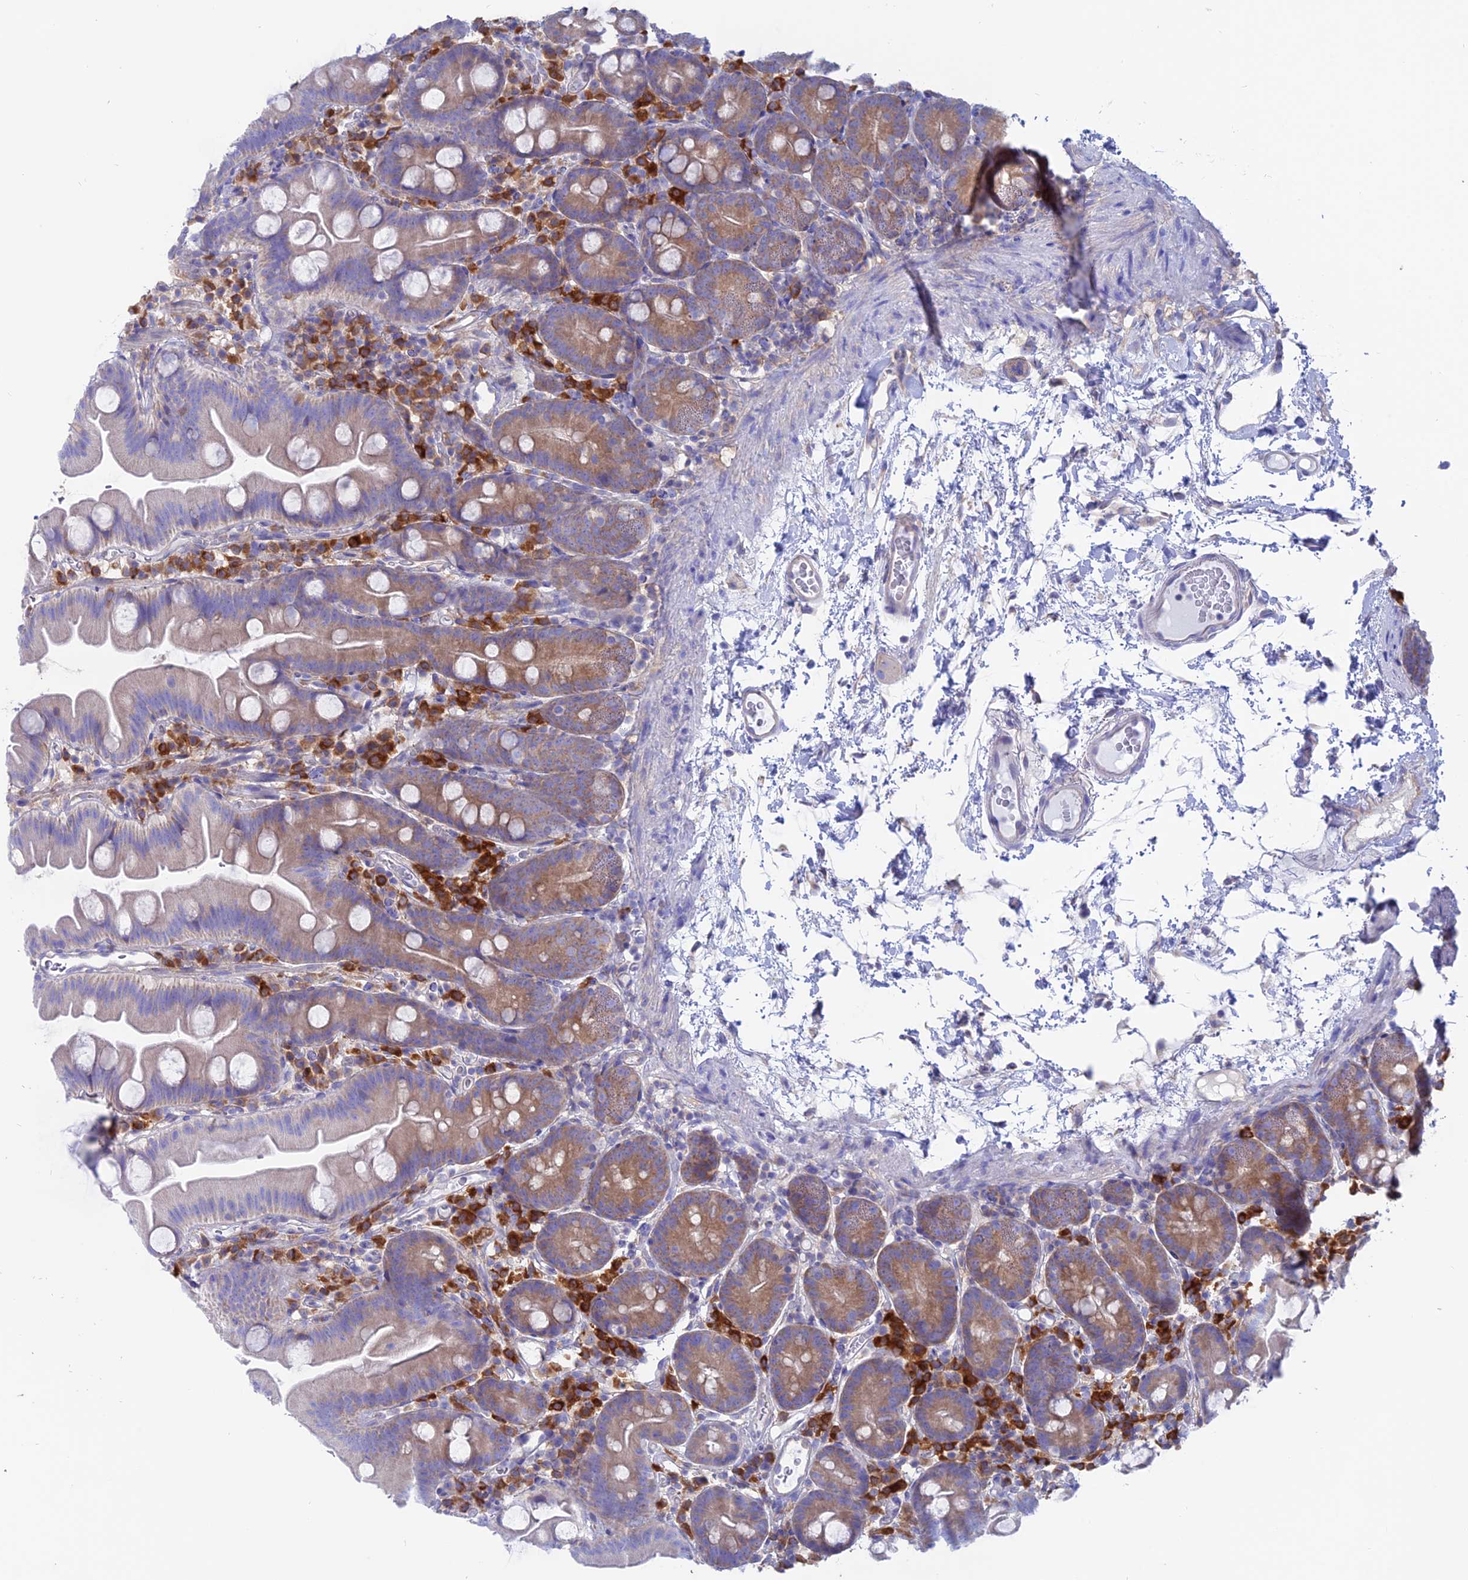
{"staining": {"intensity": "moderate", "quantity": "25%-75%", "location": "cytoplasmic/membranous"}, "tissue": "small intestine", "cell_type": "Glandular cells", "image_type": "normal", "snomed": [{"axis": "morphology", "description": "Normal tissue, NOS"}, {"axis": "topography", "description": "Small intestine"}], "caption": "Immunohistochemistry staining of benign small intestine, which shows medium levels of moderate cytoplasmic/membranous positivity in about 25%-75% of glandular cells indicating moderate cytoplasmic/membranous protein positivity. The staining was performed using DAB (3,3'-diaminobenzidine) (brown) for protein detection and nuclei were counterstained in hematoxylin (blue).", "gene": "LZTFL1", "patient": {"sex": "female", "age": 68}}